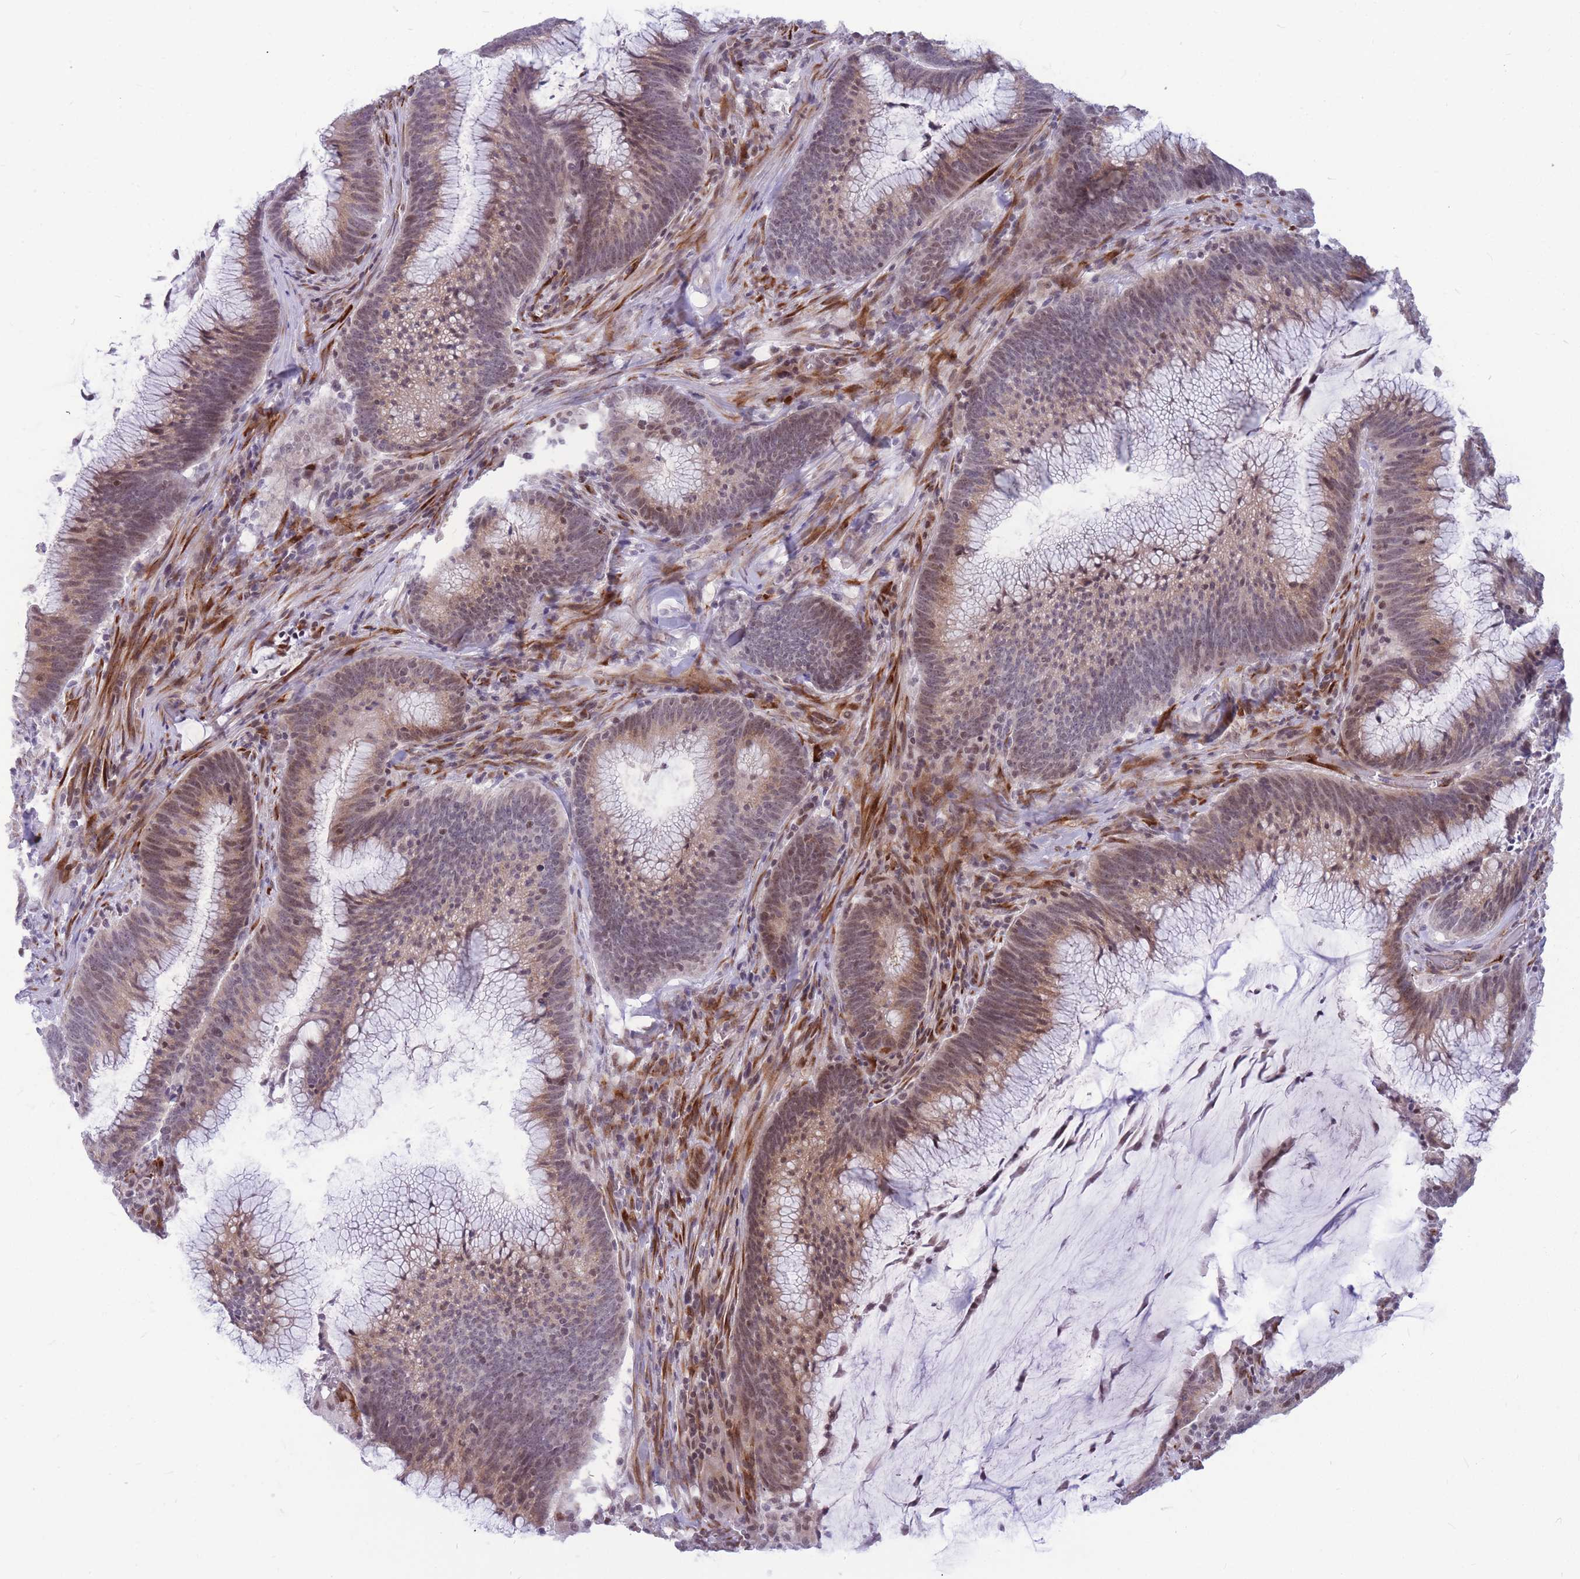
{"staining": {"intensity": "weak", "quantity": ">75%", "location": "nuclear"}, "tissue": "colorectal cancer", "cell_type": "Tumor cells", "image_type": "cancer", "snomed": [{"axis": "morphology", "description": "Adenocarcinoma, NOS"}, {"axis": "topography", "description": "Rectum"}], "caption": "Protein expression analysis of human colorectal cancer (adenocarcinoma) reveals weak nuclear positivity in approximately >75% of tumor cells.", "gene": "ADD2", "patient": {"sex": "female", "age": 77}}